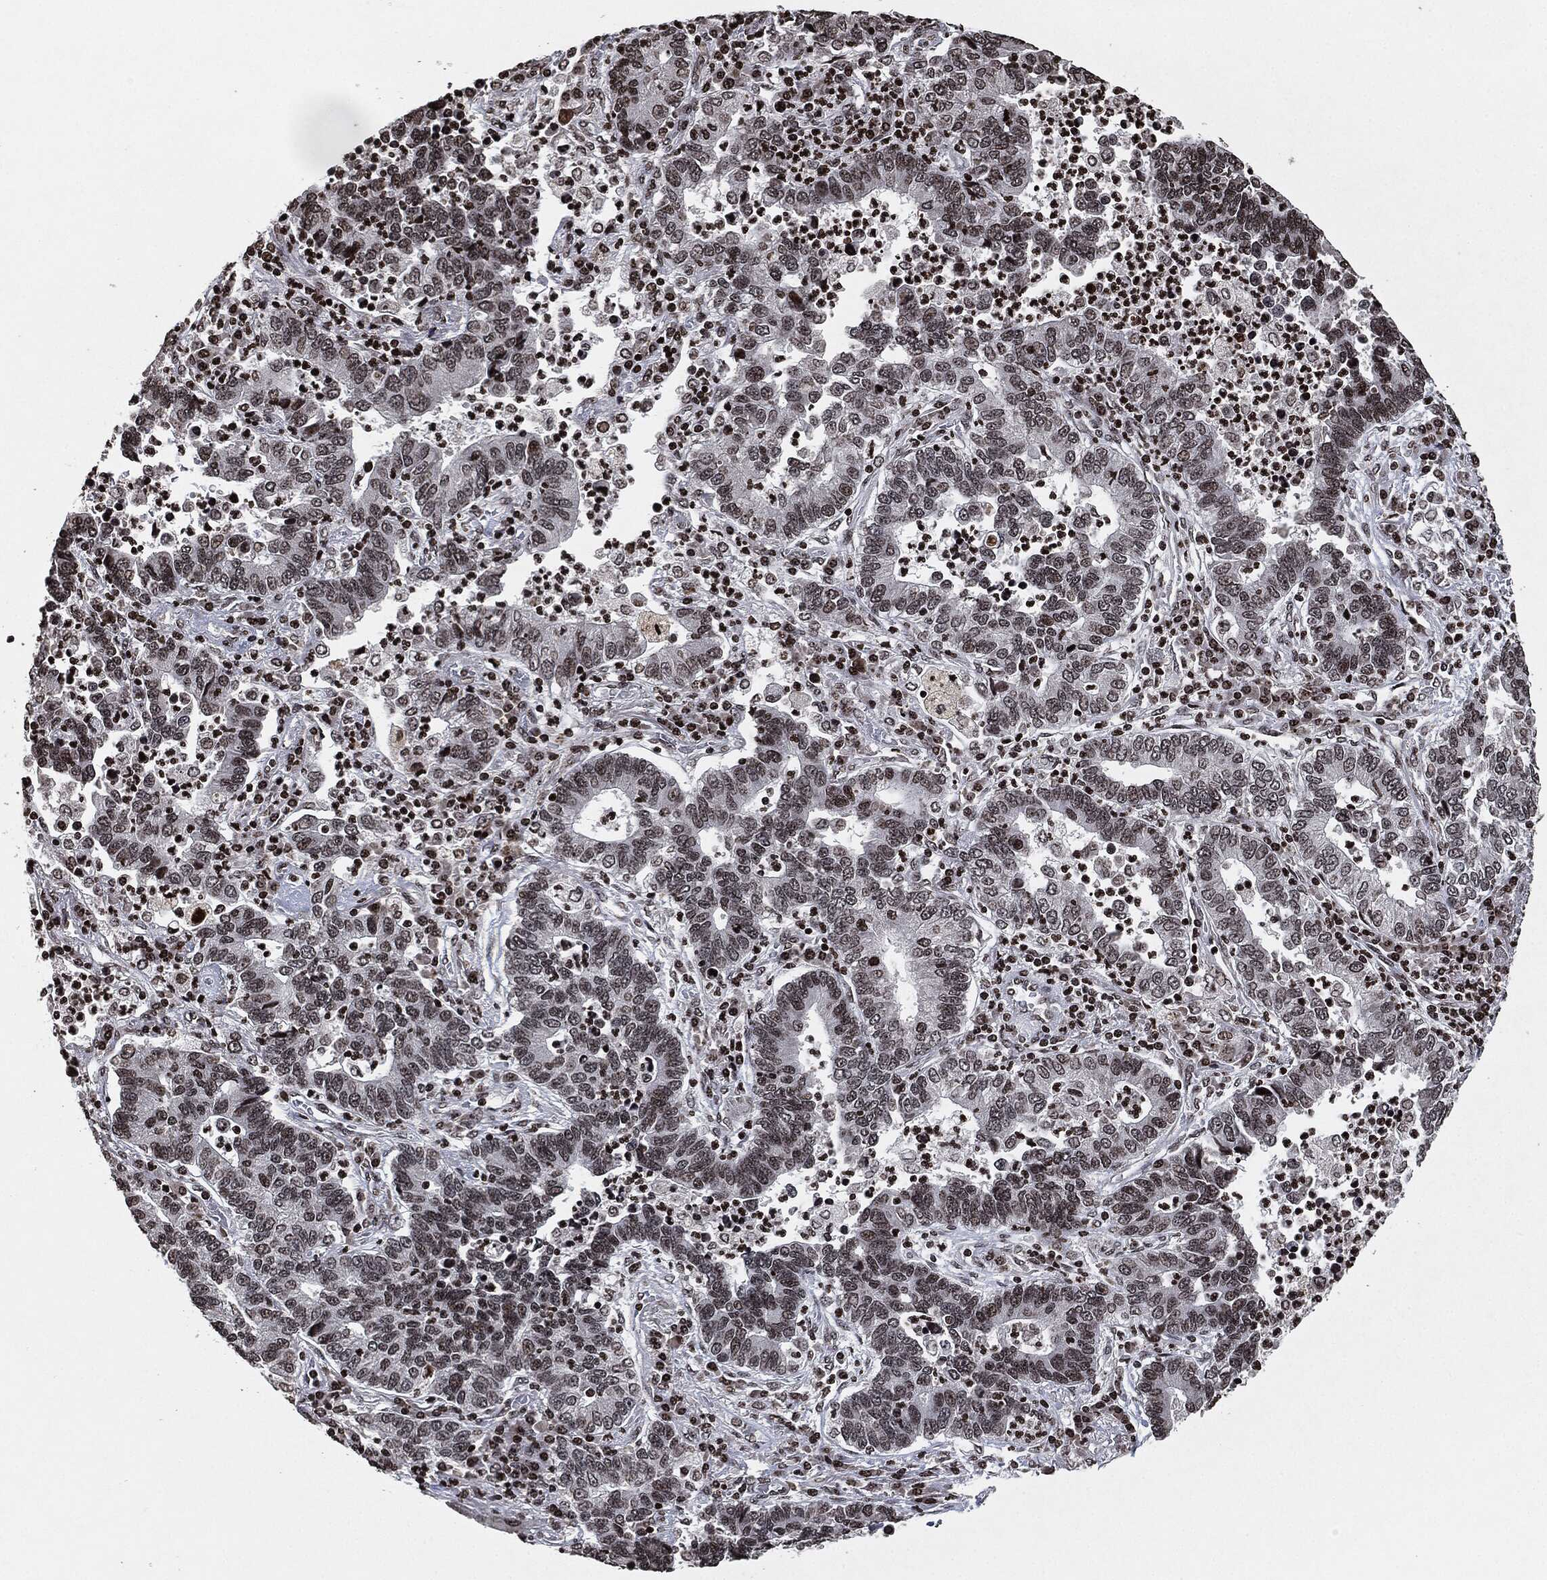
{"staining": {"intensity": "weak", "quantity": "<25%", "location": "nuclear"}, "tissue": "lung cancer", "cell_type": "Tumor cells", "image_type": "cancer", "snomed": [{"axis": "morphology", "description": "Adenocarcinoma, NOS"}, {"axis": "topography", "description": "Lung"}], "caption": "This is an IHC photomicrograph of lung adenocarcinoma. There is no expression in tumor cells.", "gene": "JUN", "patient": {"sex": "female", "age": 57}}